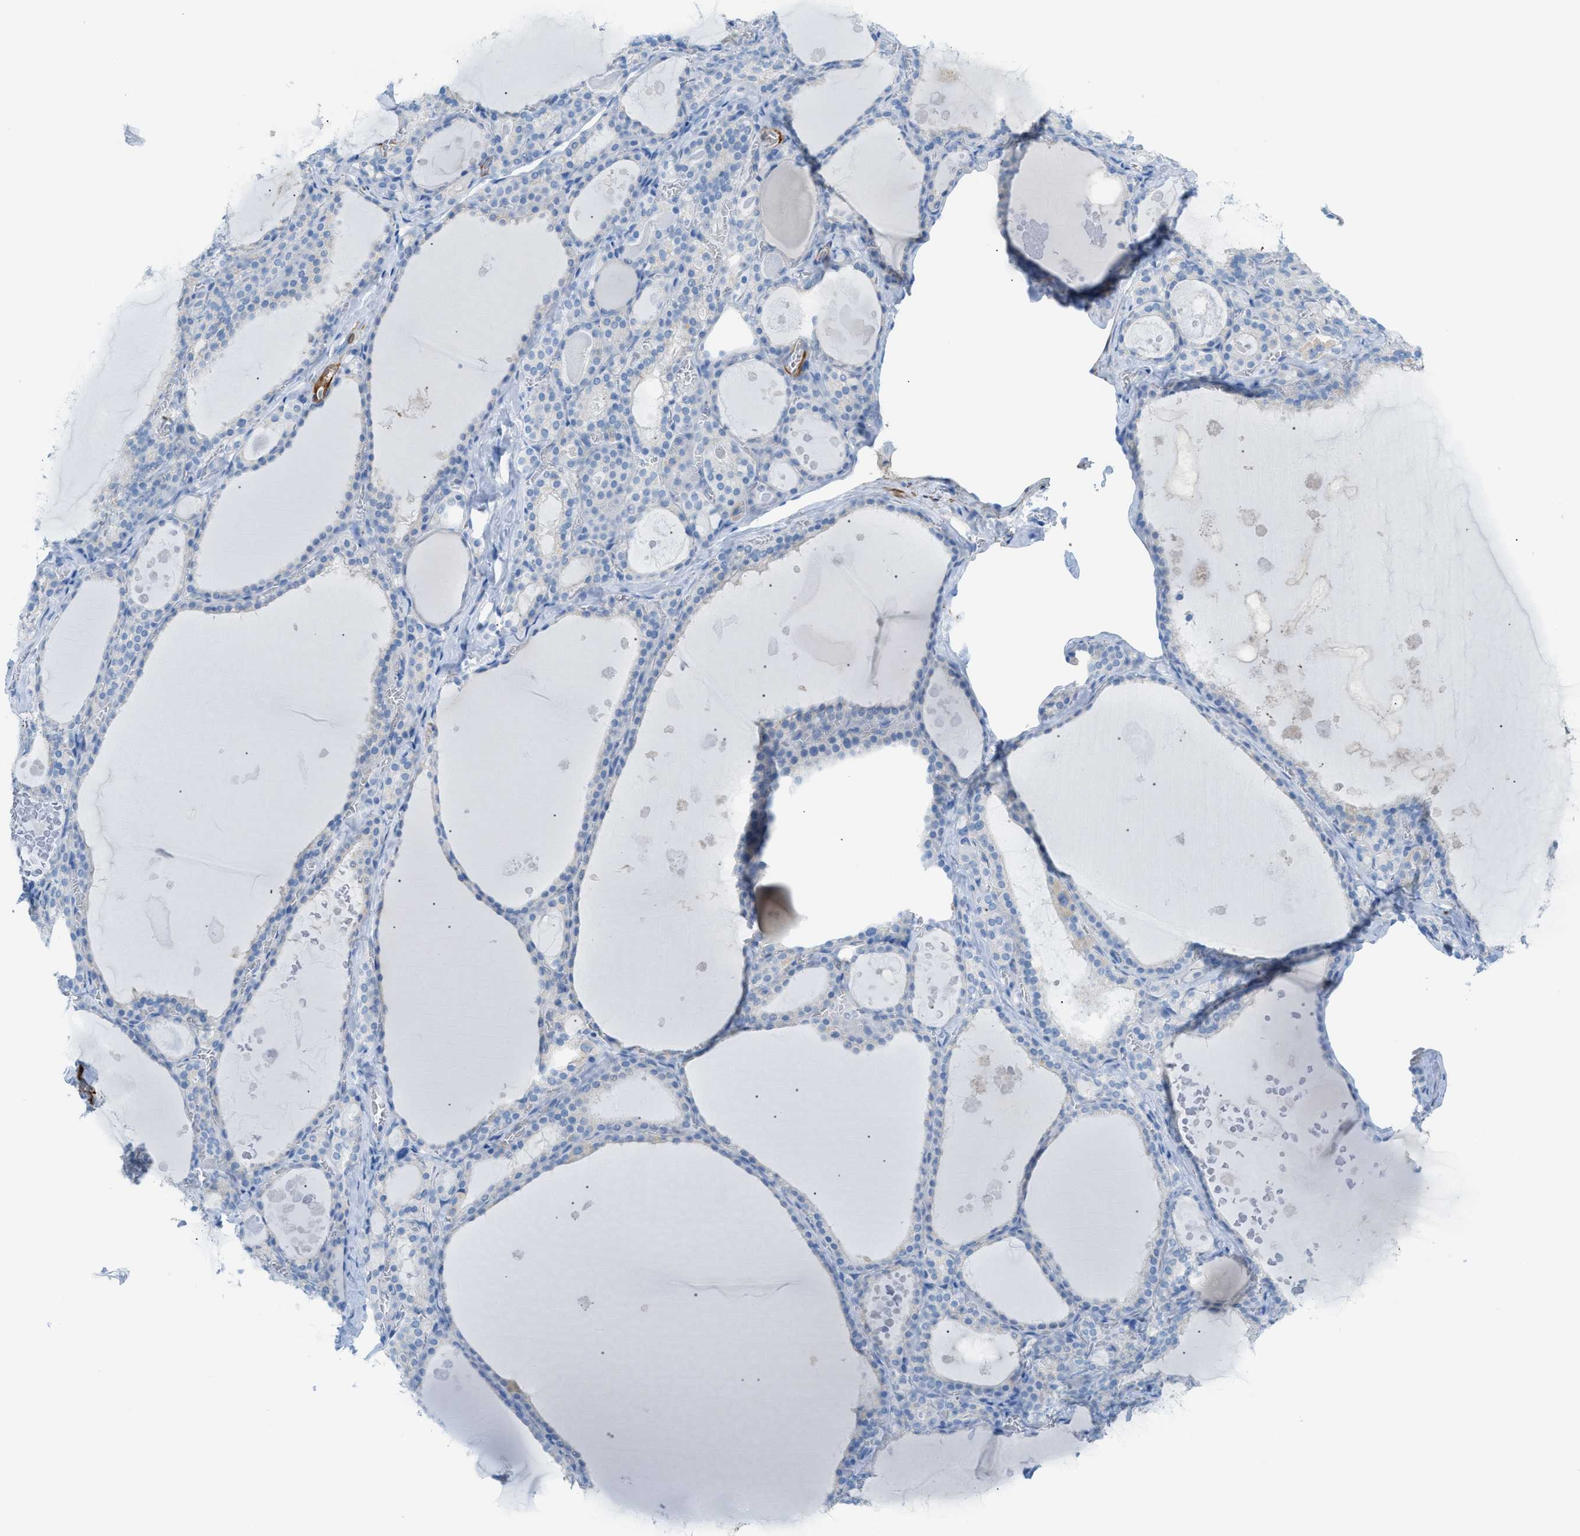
{"staining": {"intensity": "negative", "quantity": "none", "location": "none"}, "tissue": "thyroid gland", "cell_type": "Glandular cells", "image_type": "normal", "snomed": [{"axis": "morphology", "description": "Normal tissue, NOS"}, {"axis": "topography", "description": "Thyroid gland"}], "caption": "This is an immunohistochemistry (IHC) image of normal human thyroid gland. There is no expression in glandular cells.", "gene": "MYH11", "patient": {"sex": "male", "age": 56}}